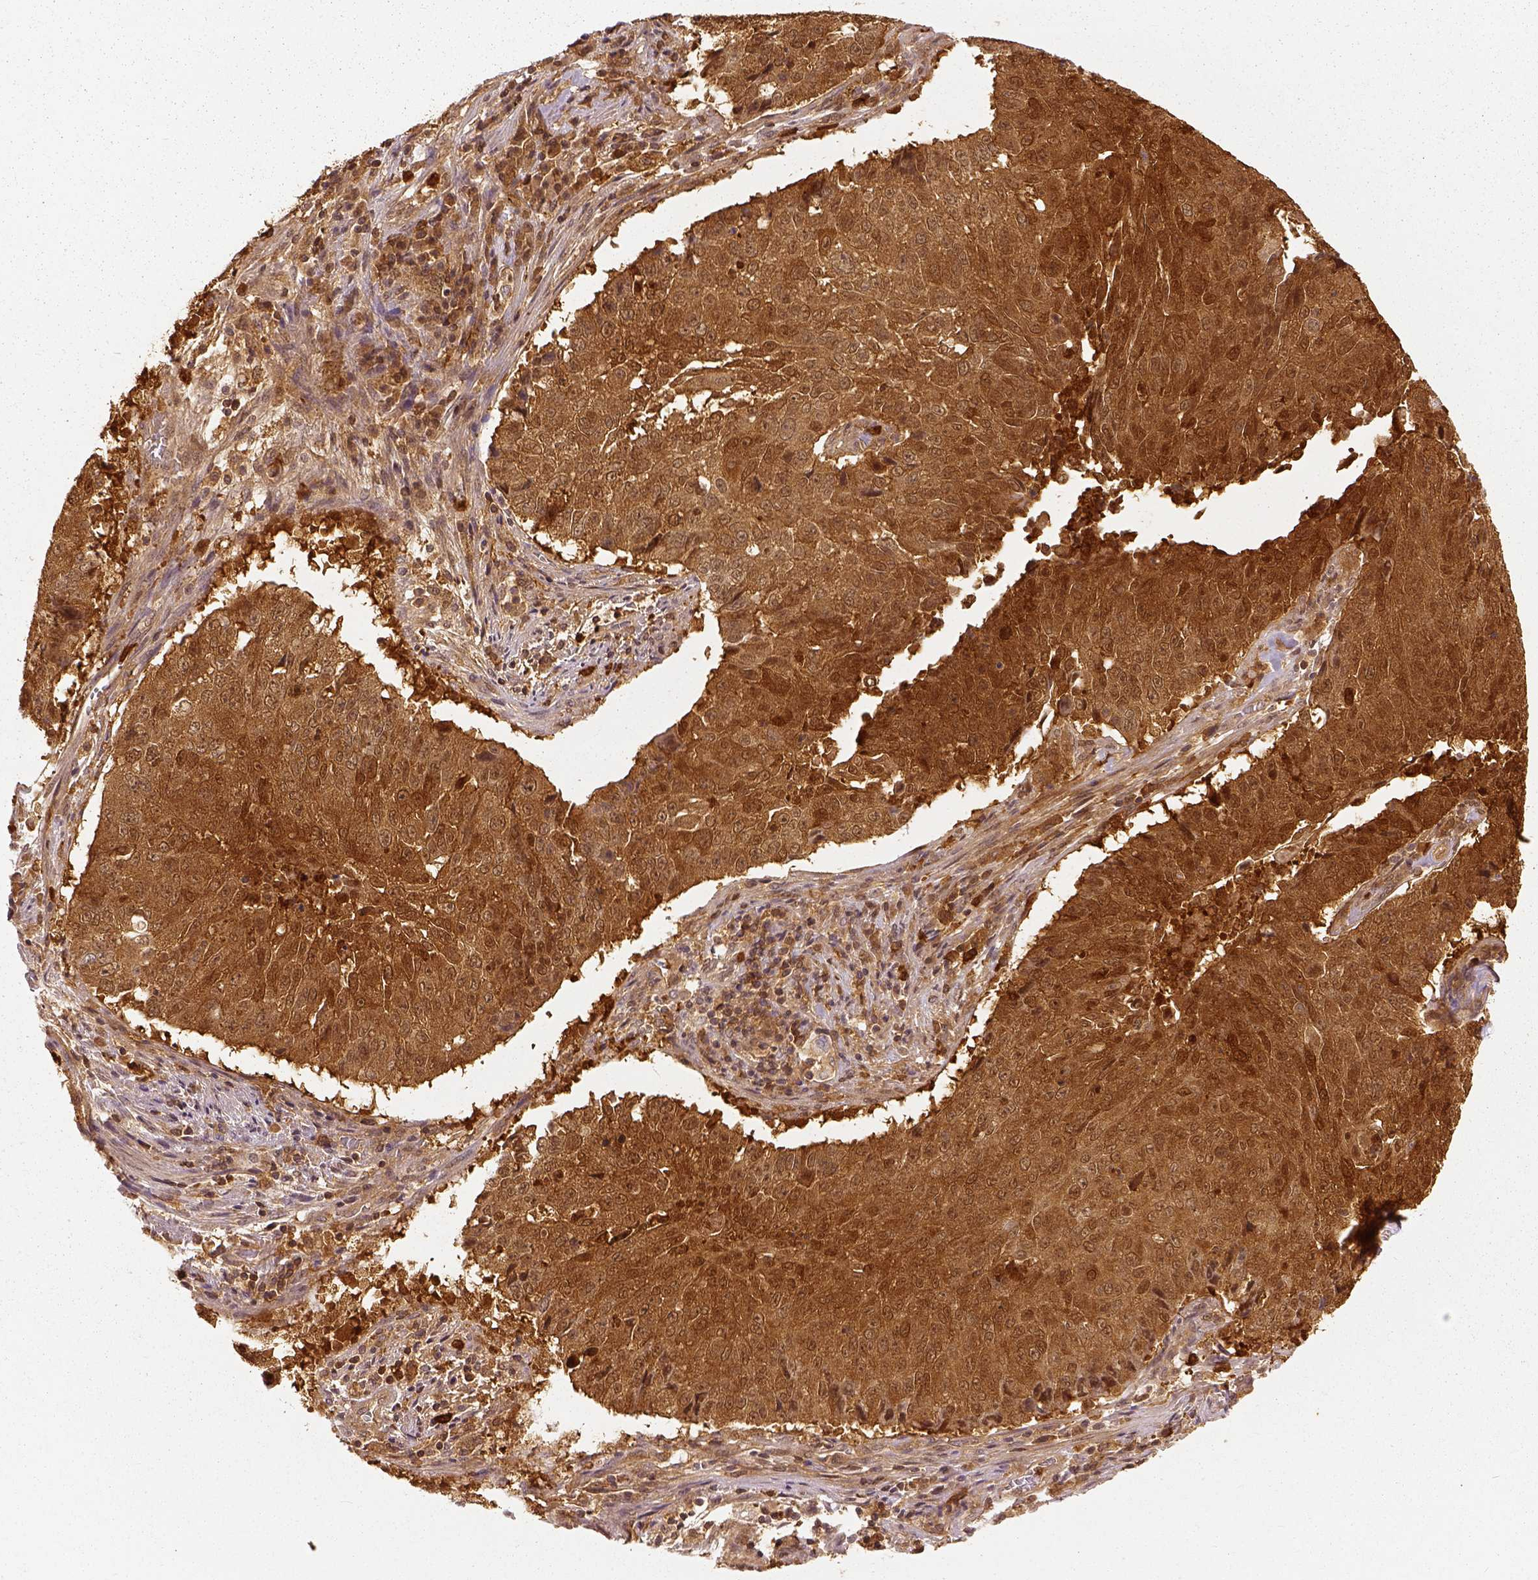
{"staining": {"intensity": "strong", "quantity": ">75%", "location": "cytoplasmic/membranous,nuclear"}, "tissue": "lung cancer", "cell_type": "Tumor cells", "image_type": "cancer", "snomed": [{"axis": "morphology", "description": "Normal tissue, NOS"}, {"axis": "morphology", "description": "Squamous cell carcinoma, NOS"}, {"axis": "topography", "description": "Bronchus"}, {"axis": "topography", "description": "Lung"}], "caption": "Strong cytoplasmic/membranous and nuclear positivity for a protein is appreciated in approximately >75% of tumor cells of squamous cell carcinoma (lung) using immunohistochemistry (IHC).", "gene": "GPI", "patient": {"sex": "male", "age": 64}}